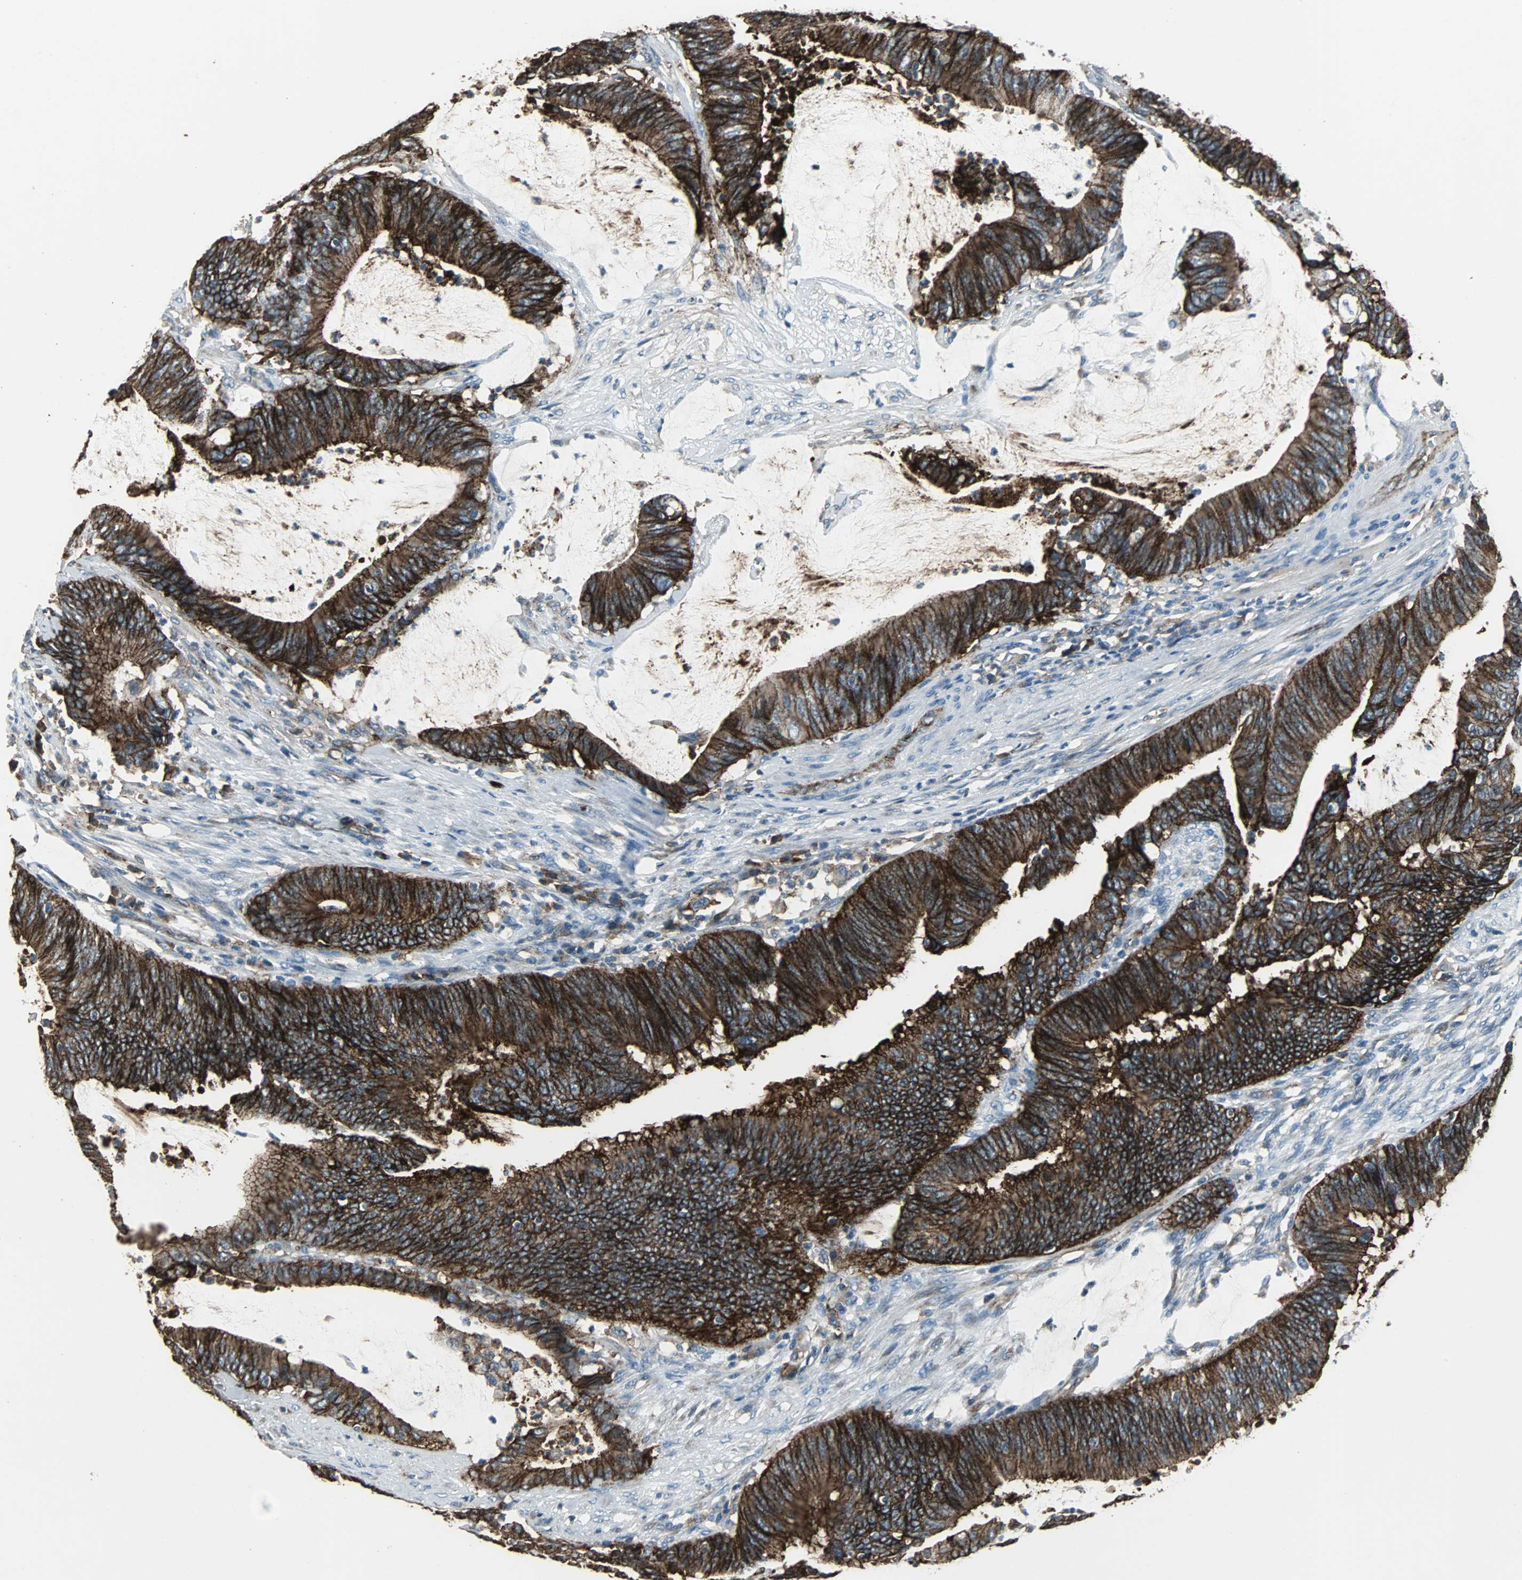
{"staining": {"intensity": "strong", "quantity": ">75%", "location": "cytoplasmic/membranous"}, "tissue": "colorectal cancer", "cell_type": "Tumor cells", "image_type": "cancer", "snomed": [{"axis": "morphology", "description": "Adenocarcinoma, NOS"}, {"axis": "topography", "description": "Rectum"}], "caption": "Protein staining exhibits strong cytoplasmic/membranous expression in approximately >75% of tumor cells in colorectal cancer.", "gene": "F11R", "patient": {"sex": "female", "age": 66}}